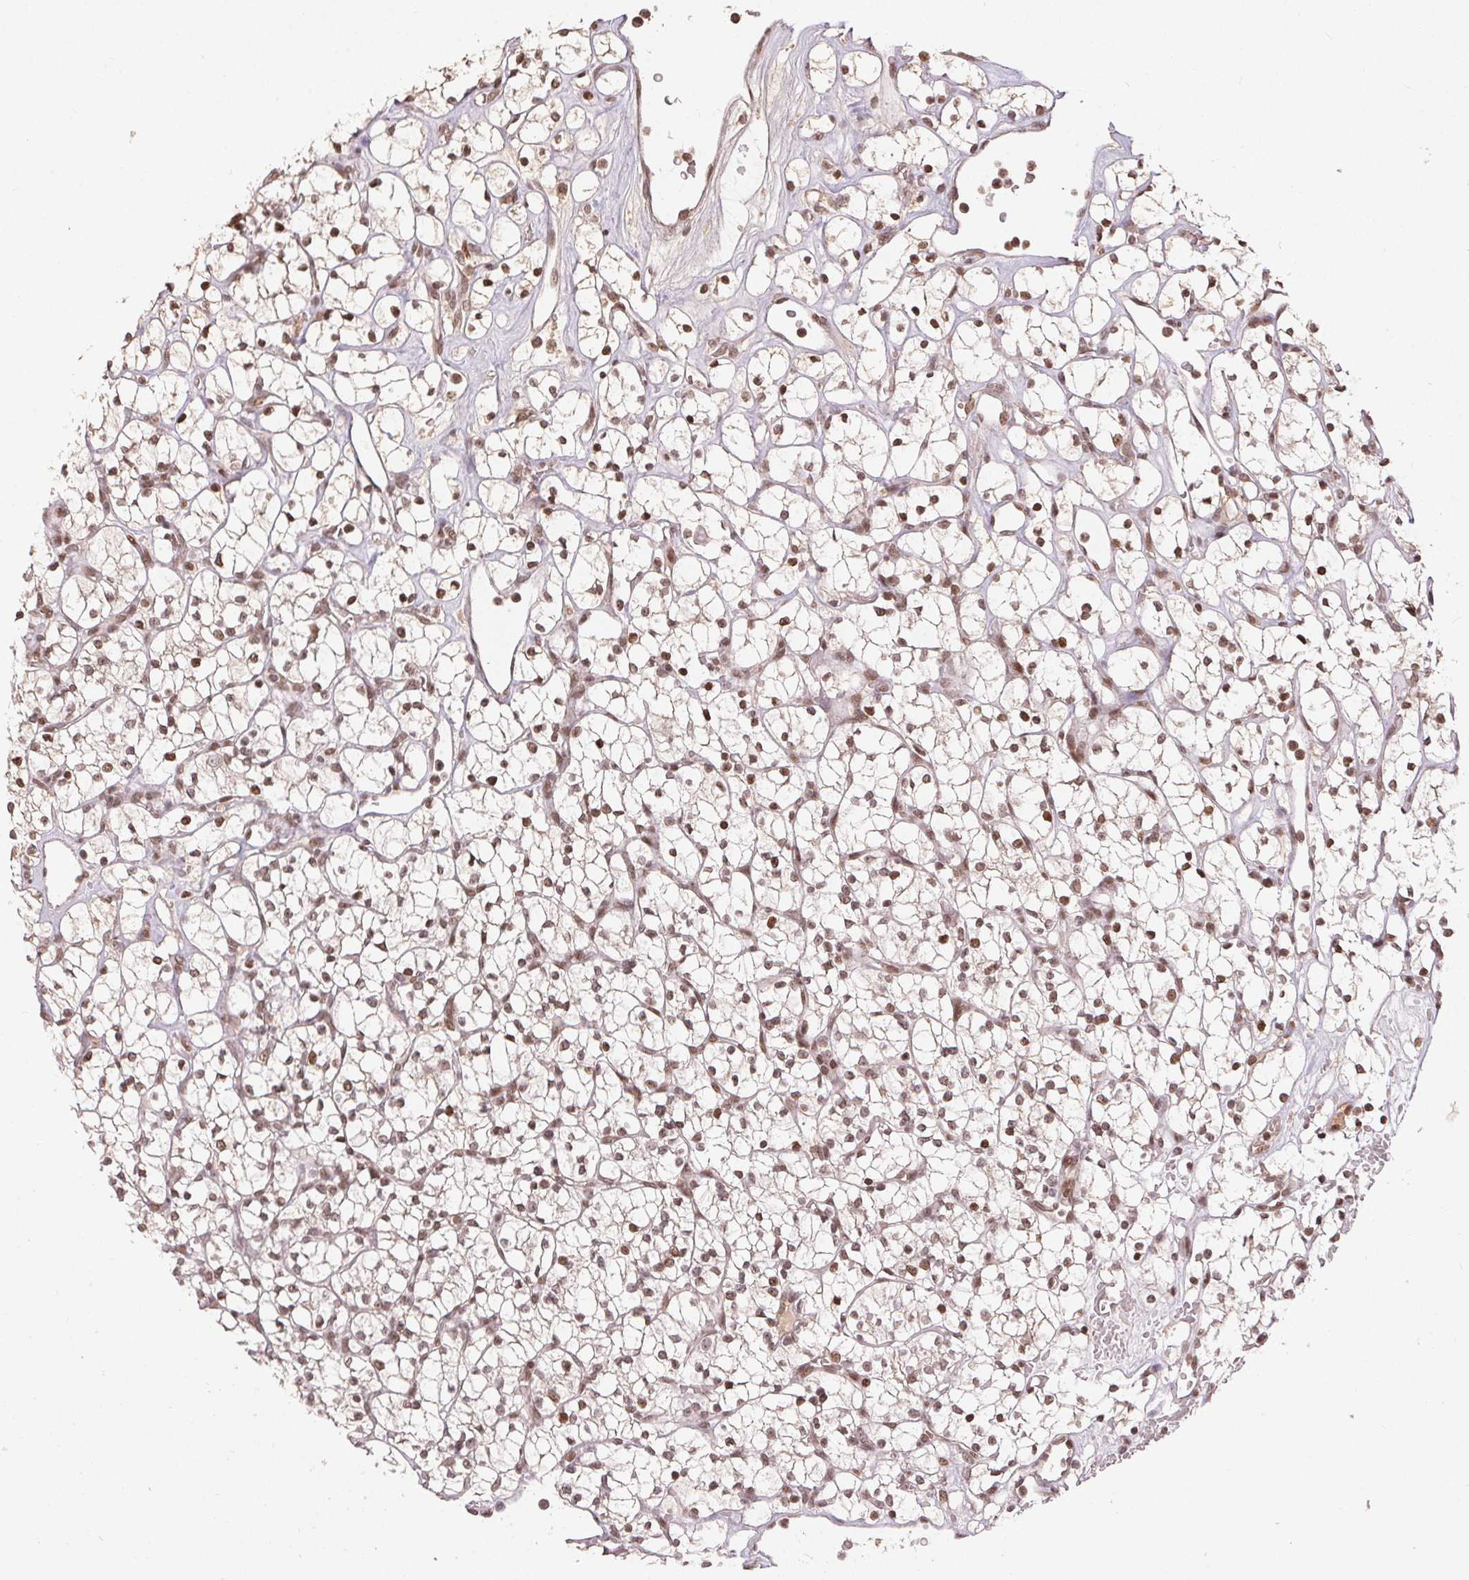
{"staining": {"intensity": "moderate", "quantity": ">75%", "location": "nuclear"}, "tissue": "renal cancer", "cell_type": "Tumor cells", "image_type": "cancer", "snomed": [{"axis": "morphology", "description": "Adenocarcinoma, NOS"}, {"axis": "topography", "description": "Kidney"}], "caption": "Immunohistochemistry (IHC) of human renal adenocarcinoma exhibits medium levels of moderate nuclear expression in about >75% of tumor cells.", "gene": "MAPKAPK2", "patient": {"sex": "female", "age": 64}}